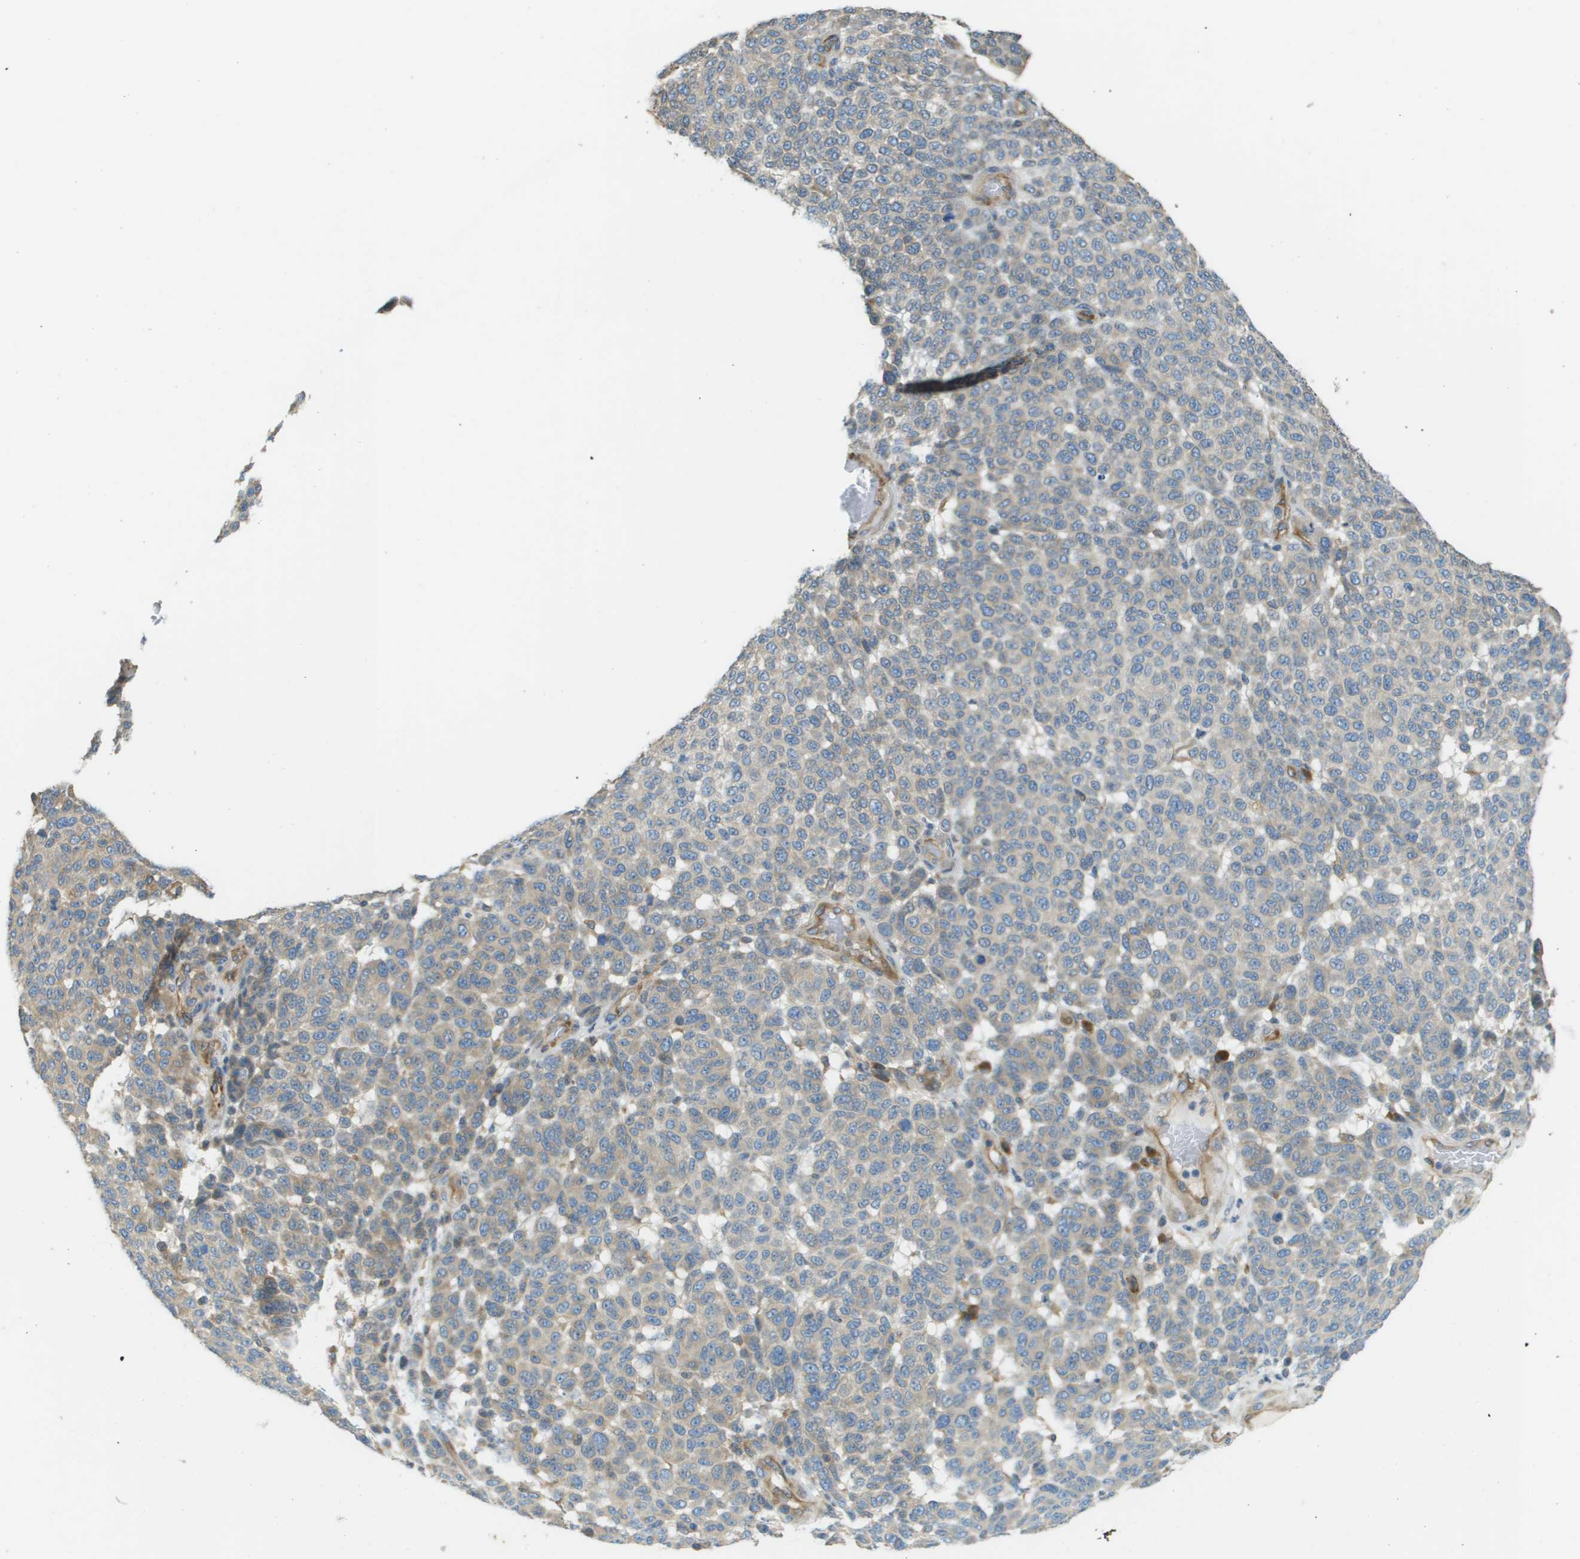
{"staining": {"intensity": "weak", "quantity": "<25%", "location": "cytoplasmic/membranous"}, "tissue": "melanoma", "cell_type": "Tumor cells", "image_type": "cancer", "snomed": [{"axis": "morphology", "description": "Malignant melanoma, NOS"}, {"axis": "topography", "description": "Skin"}], "caption": "Immunohistochemistry micrograph of melanoma stained for a protein (brown), which reveals no staining in tumor cells.", "gene": "DNAJB11", "patient": {"sex": "male", "age": 59}}